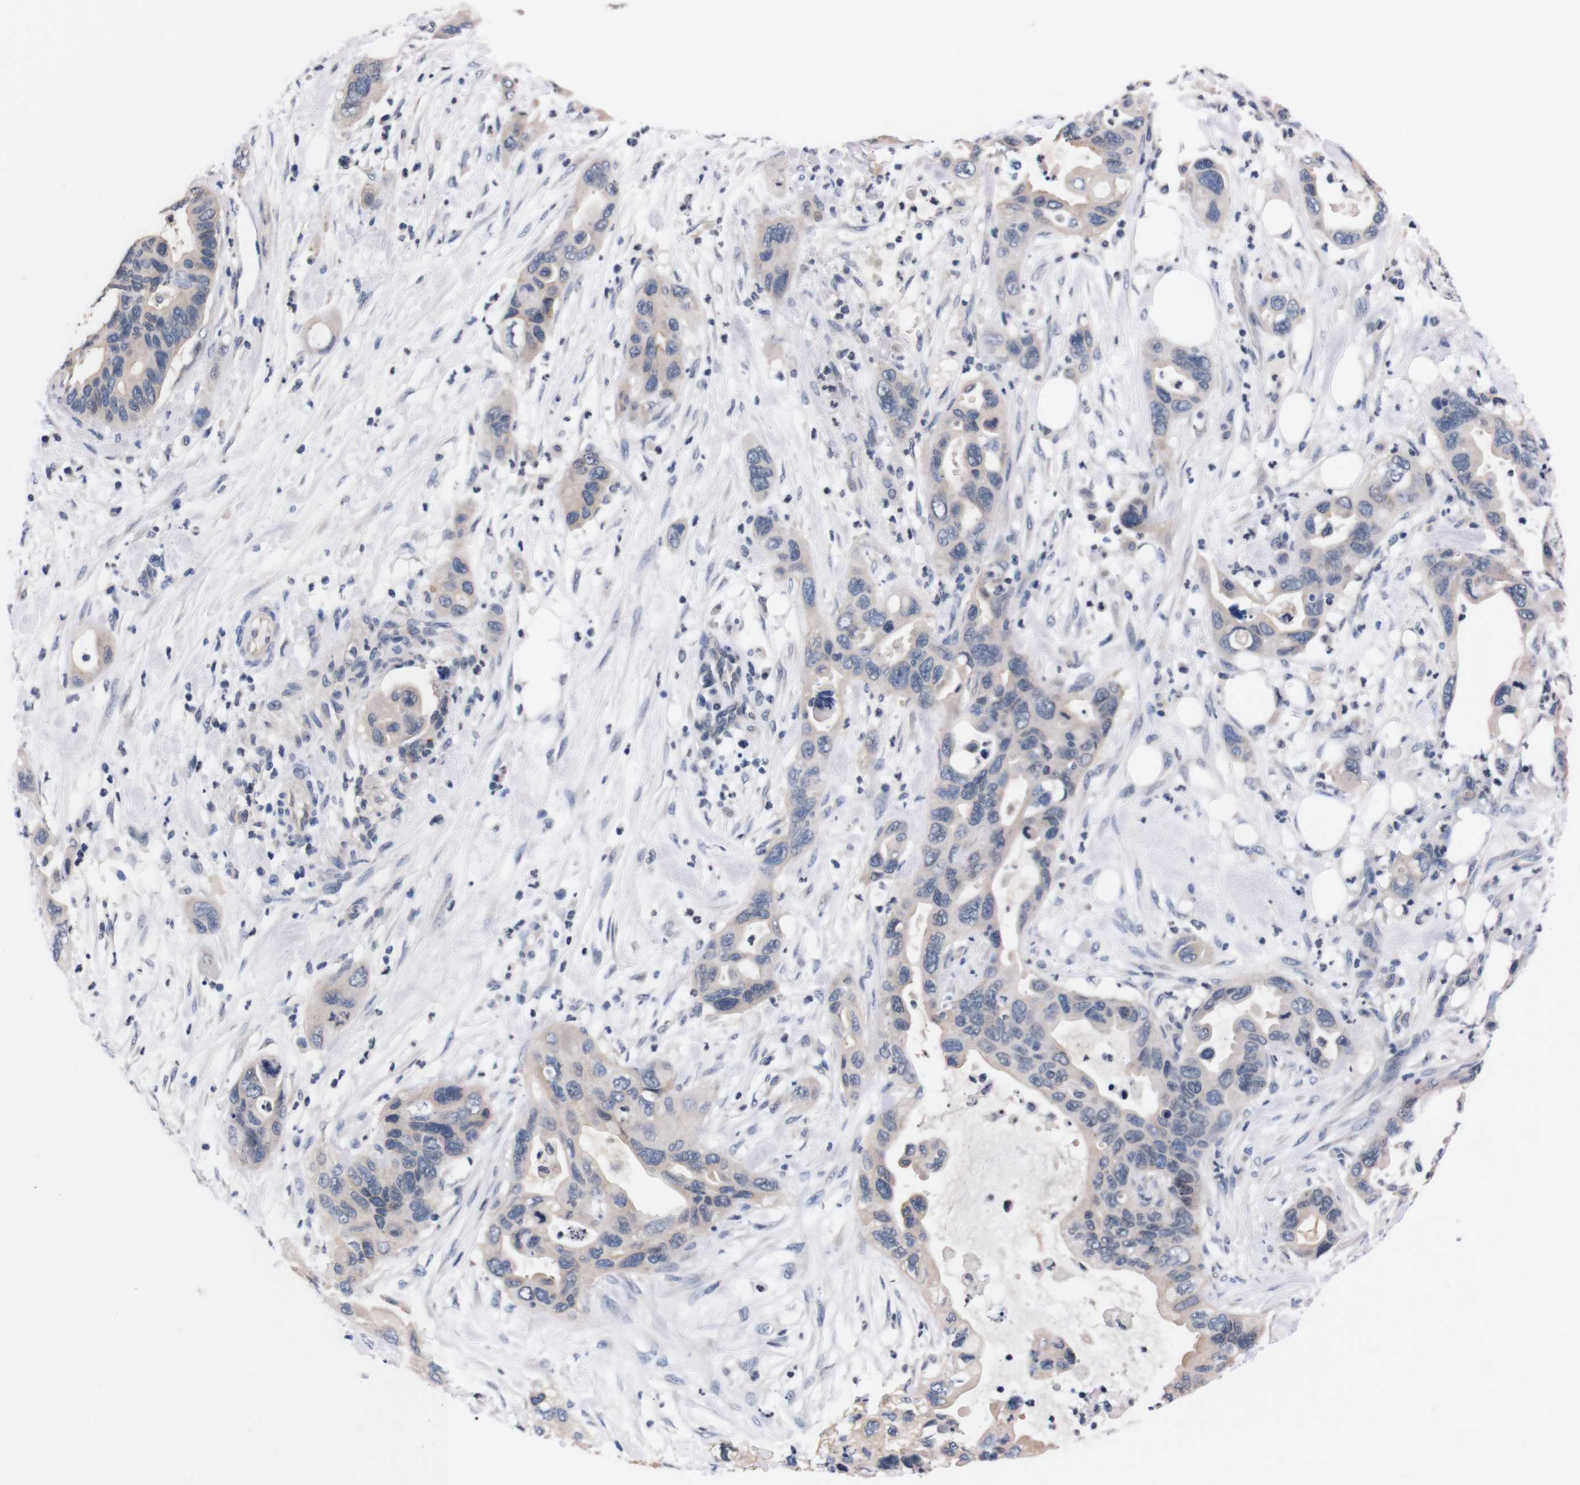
{"staining": {"intensity": "weak", "quantity": "<25%", "location": "cytoplasmic/membranous"}, "tissue": "pancreatic cancer", "cell_type": "Tumor cells", "image_type": "cancer", "snomed": [{"axis": "morphology", "description": "Adenocarcinoma, NOS"}, {"axis": "topography", "description": "Pancreas"}], "caption": "The image exhibits no significant expression in tumor cells of pancreatic adenocarcinoma.", "gene": "TNFRSF21", "patient": {"sex": "female", "age": 71}}